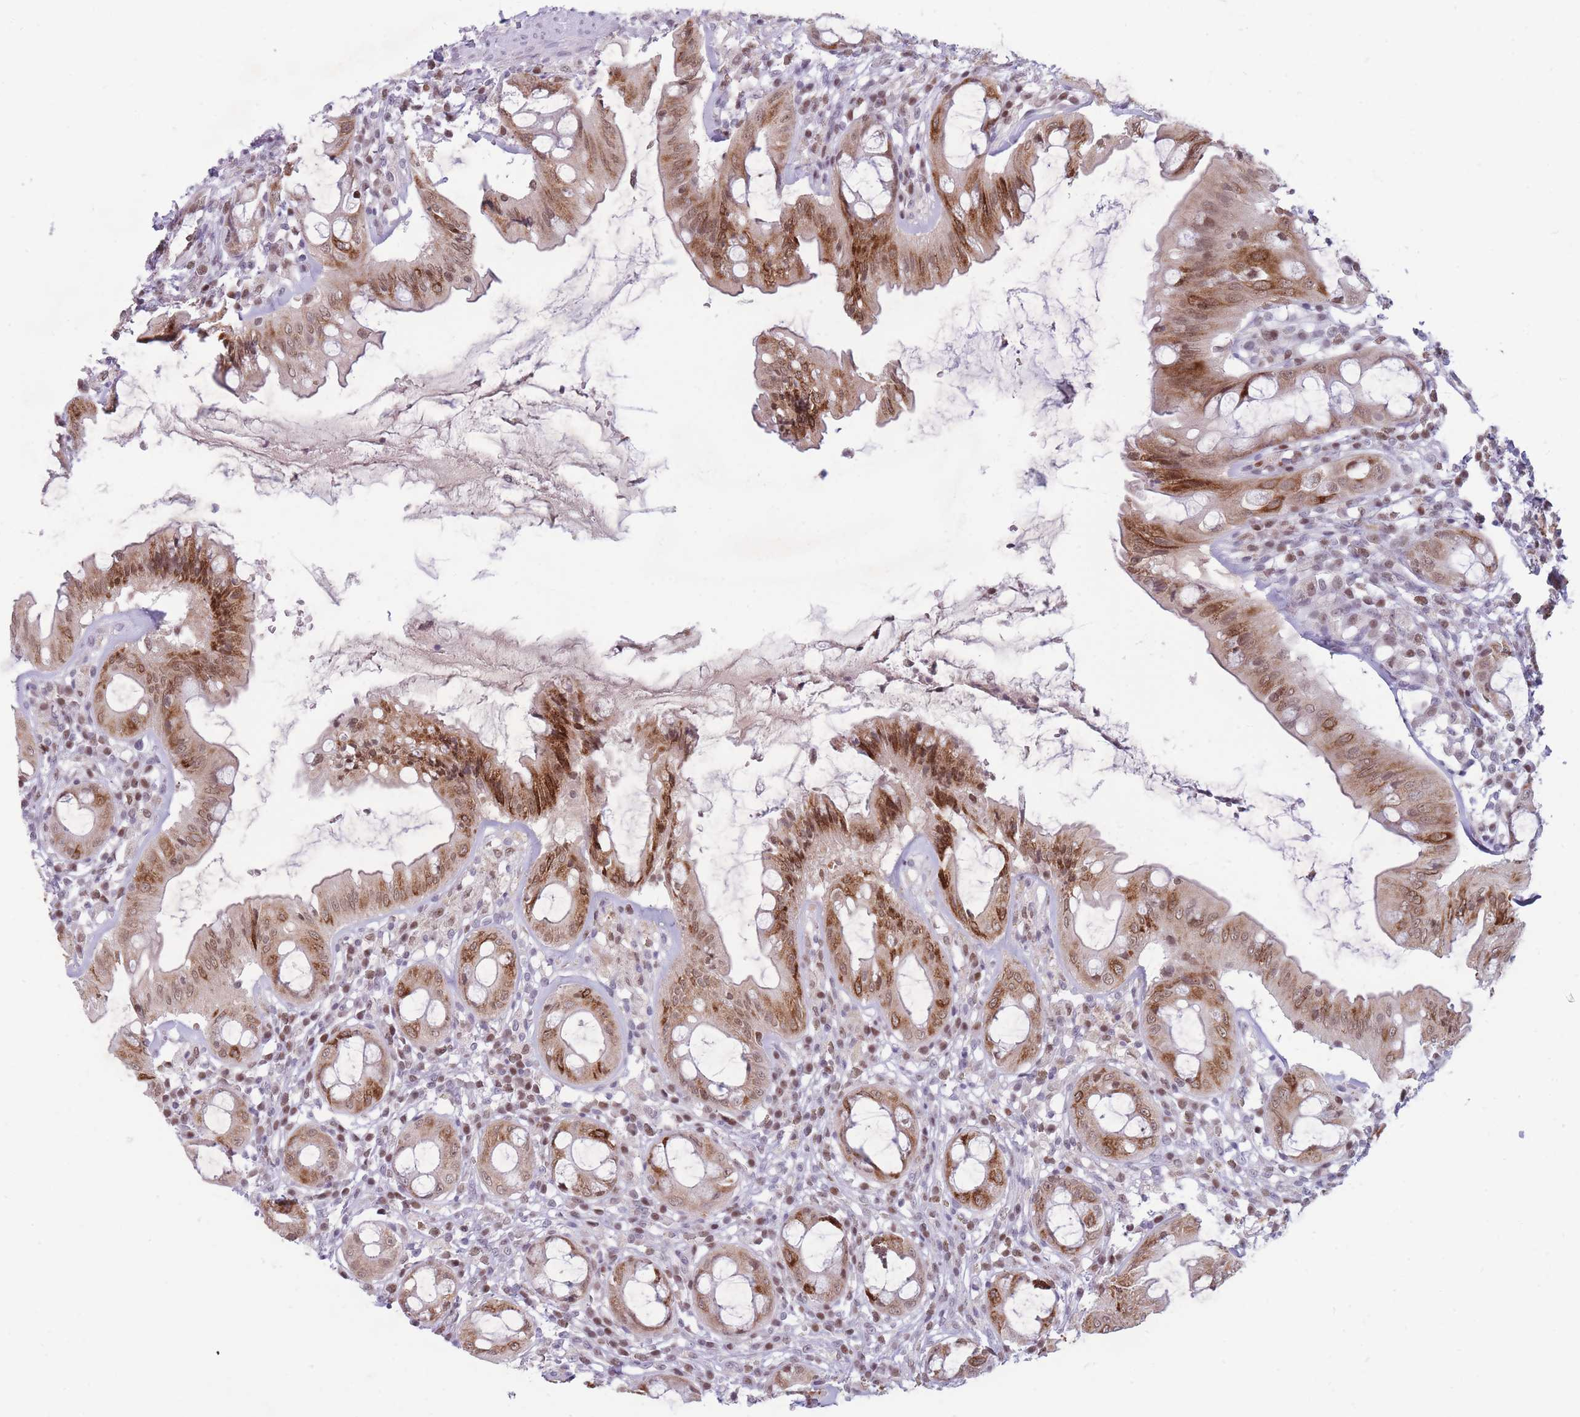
{"staining": {"intensity": "moderate", "quantity": ">75%", "location": "cytoplasmic/membranous,nuclear"}, "tissue": "rectum", "cell_type": "Glandular cells", "image_type": "normal", "snomed": [{"axis": "morphology", "description": "Normal tissue, NOS"}, {"axis": "topography", "description": "Rectum"}], "caption": "This micrograph exhibits immunohistochemistry (IHC) staining of normal human rectum, with medium moderate cytoplasmic/membranous,nuclear positivity in about >75% of glandular cells.", "gene": "ARID3B", "patient": {"sex": "female", "age": 57}}